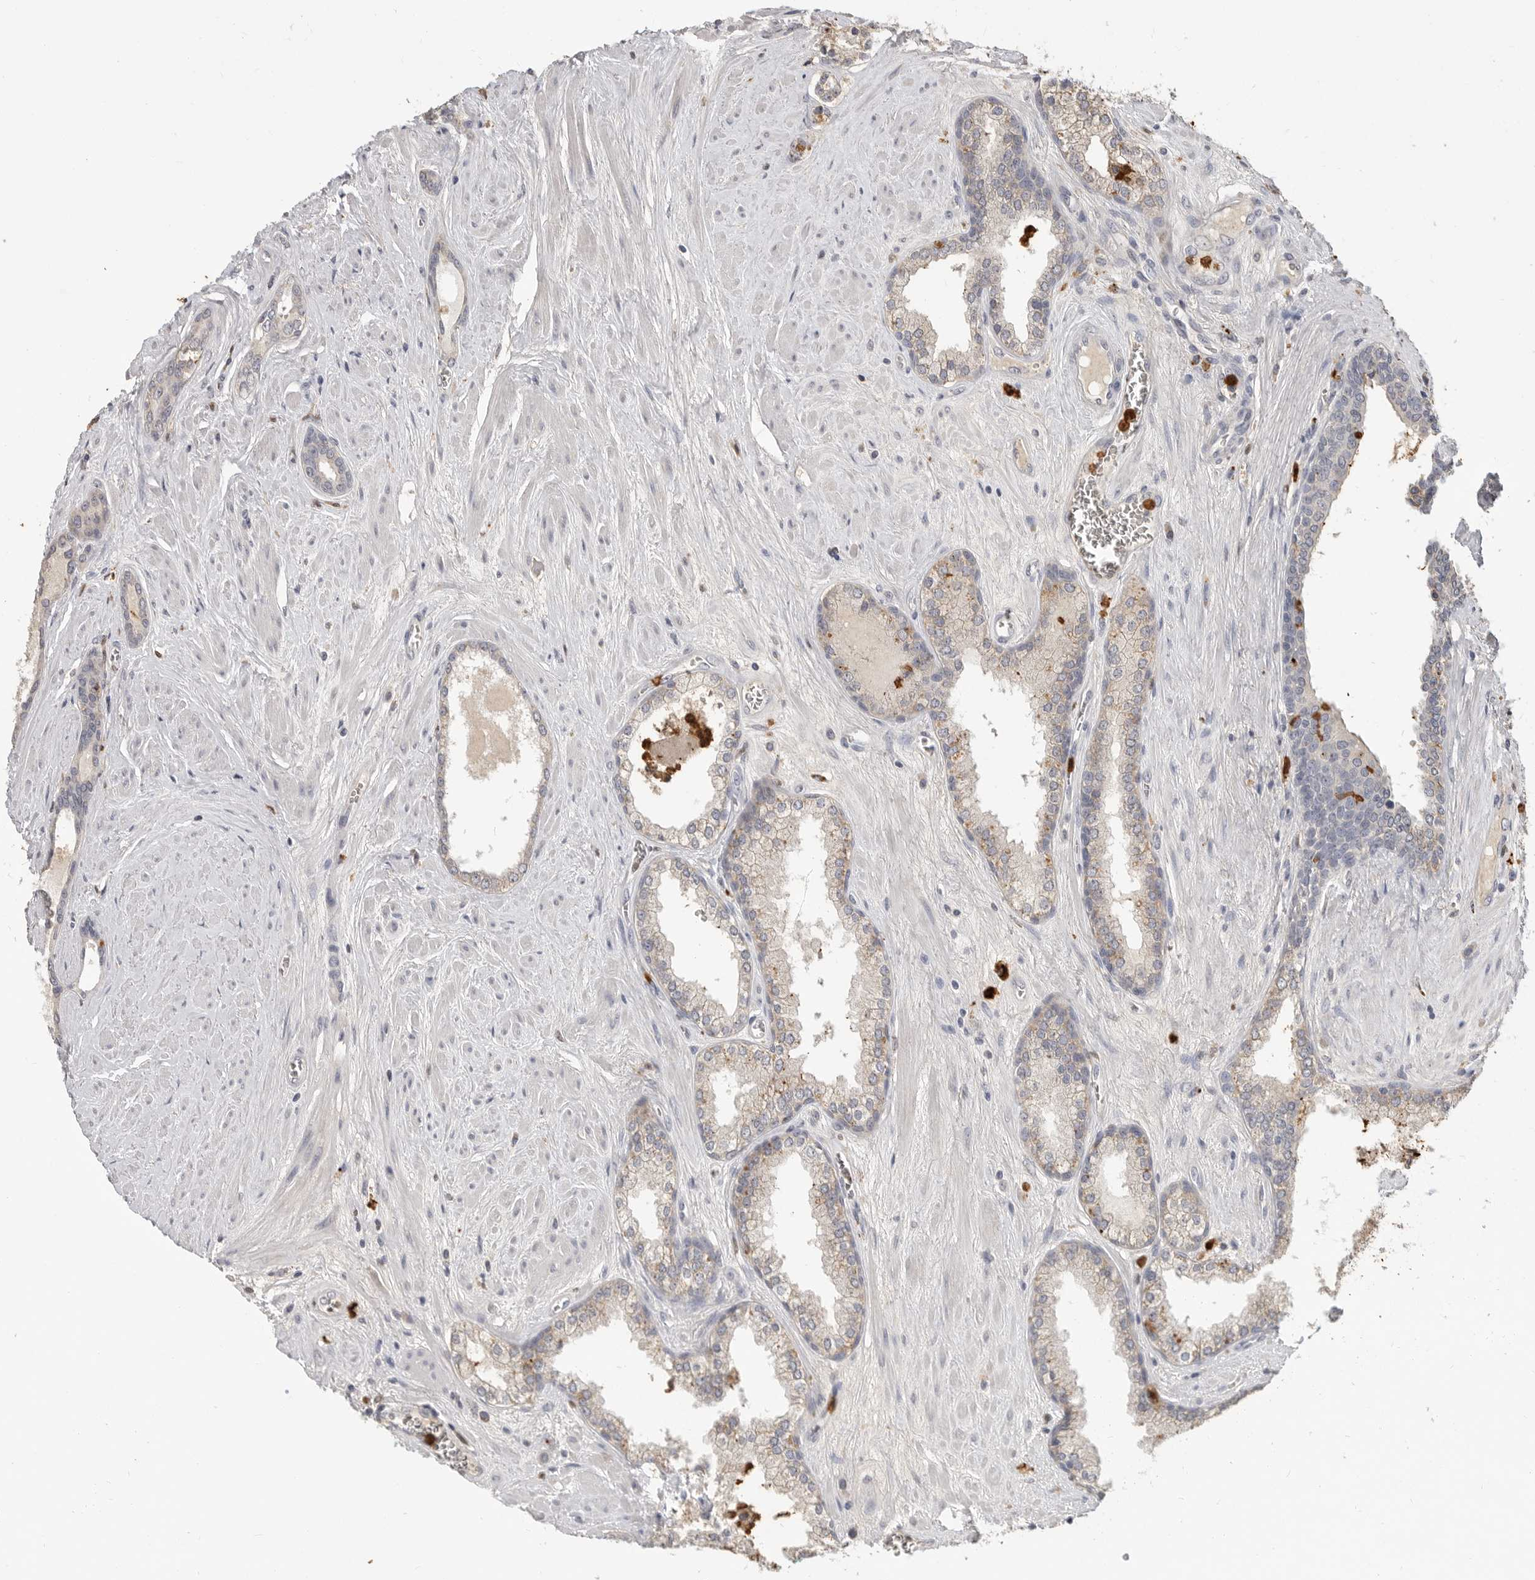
{"staining": {"intensity": "moderate", "quantity": "25%-75%", "location": "cytoplasmic/membranous"}, "tissue": "prostate cancer", "cell_type": "Tumor cells", "image_type": "cancer", "snomed": [{"axis": "morphology", "description": "Adenocarcinoma, Low grade"}, {"axis": "topography", "description": "Prostate"}], "caption": "A brown stain highlights moderate cytoplasmic/membranous positivity of a protein in adenocarcinoma (low-grade) (prostate) tumor cells.", "gene": "LTBR", "patient": {"sex": "male", "age": 62}}